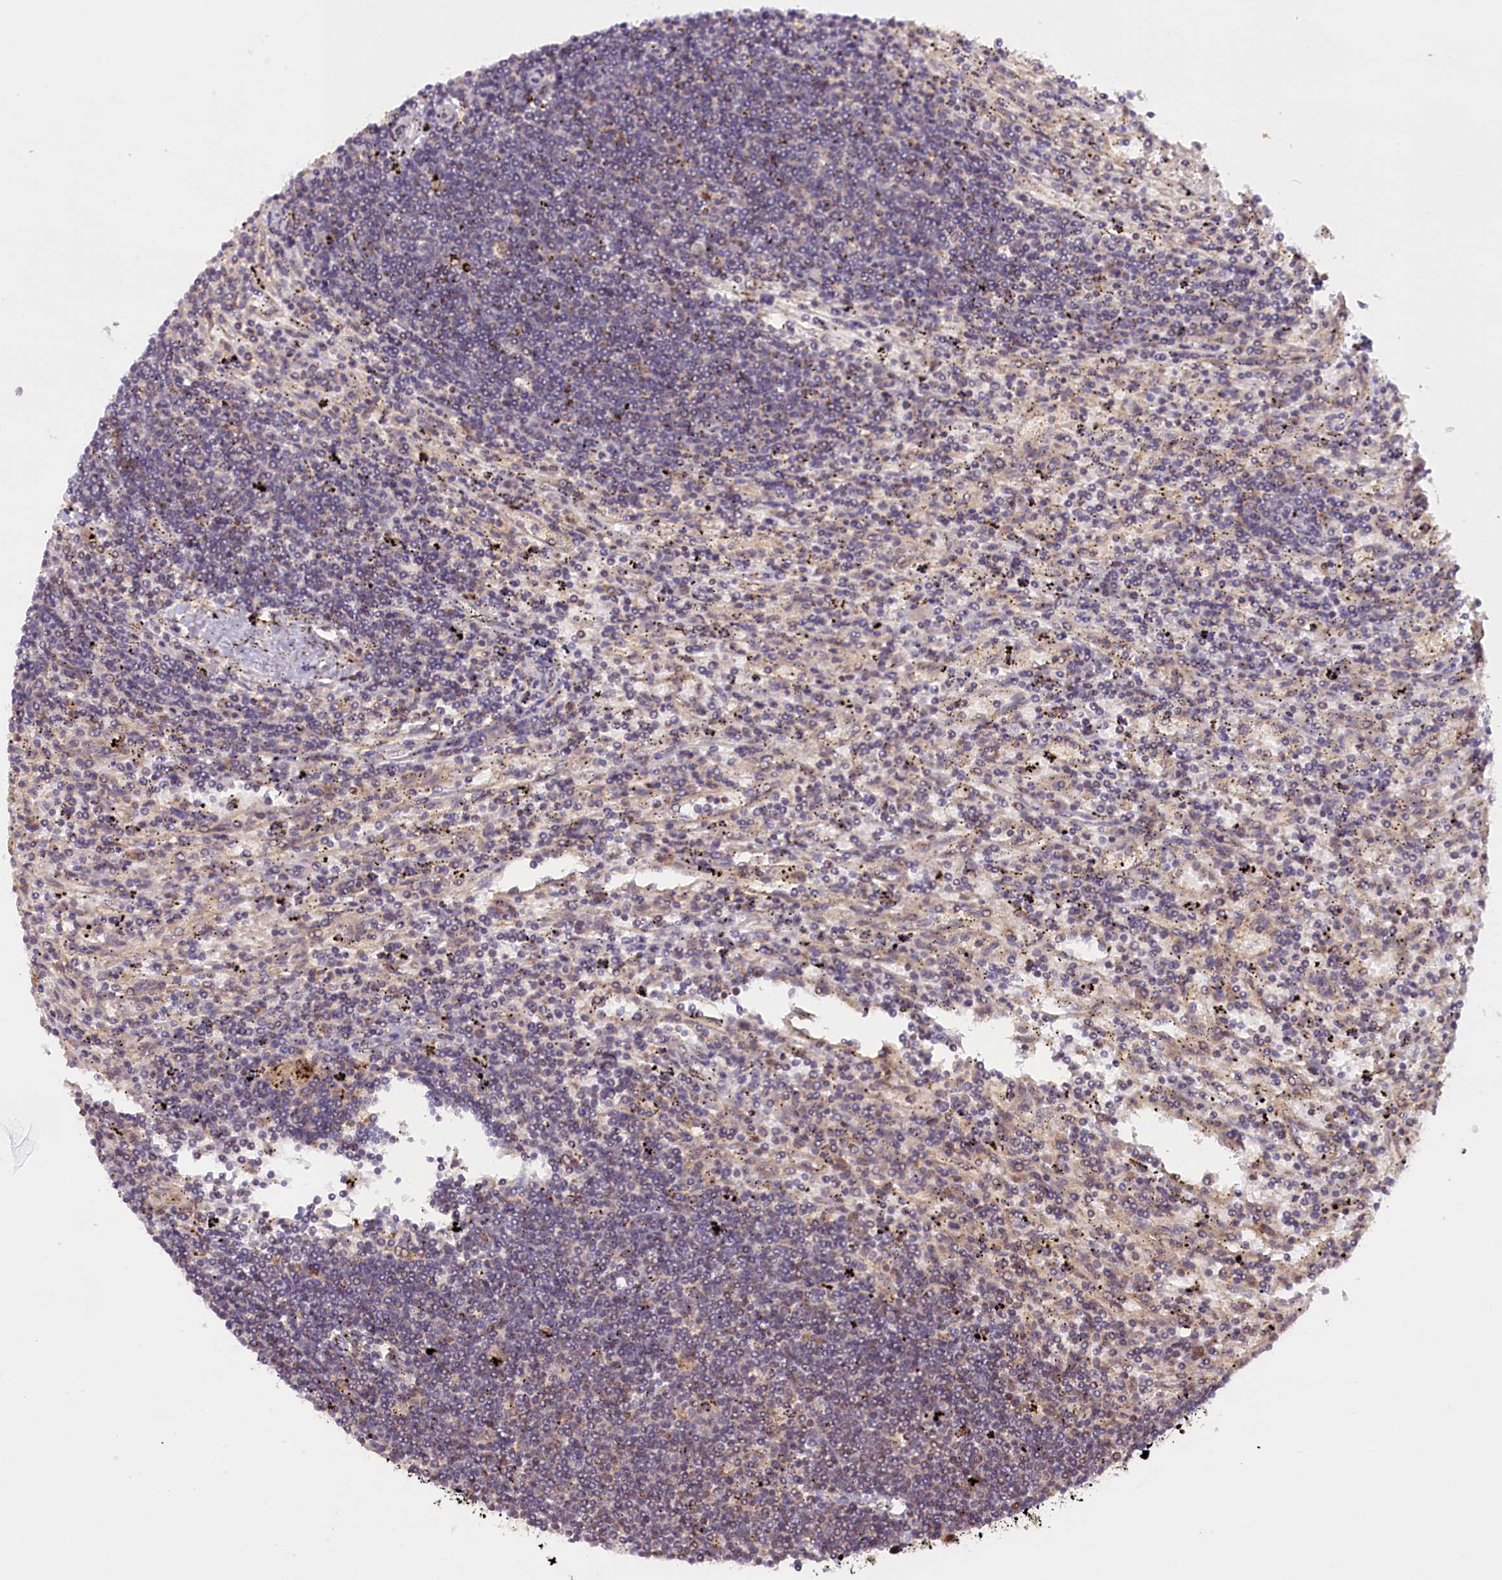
{"staining": {"intensity": "negative", "quantity": "none", "location": "none"}, "tissue": "lymphoma", "cell_type": "Tumor cells", "image_type": "cancer", "snomed": [{"axis": "morphology", "description": "Malignant lymphoma, non-Hodgkin's type, Low grade"}, {"axis": "topography", "description": "Spleen"}], "caption": "This histopathology image is of low-grade malignant lymphoma, non-Hodgkin's type stained with immunohistochemistry (IHC) to label a protein in brown with the nuclei are counter-stained blue. There is no staining in tumor cells.", "gene": "CARD8", "patient": {"sex": "male", "age": 76}}